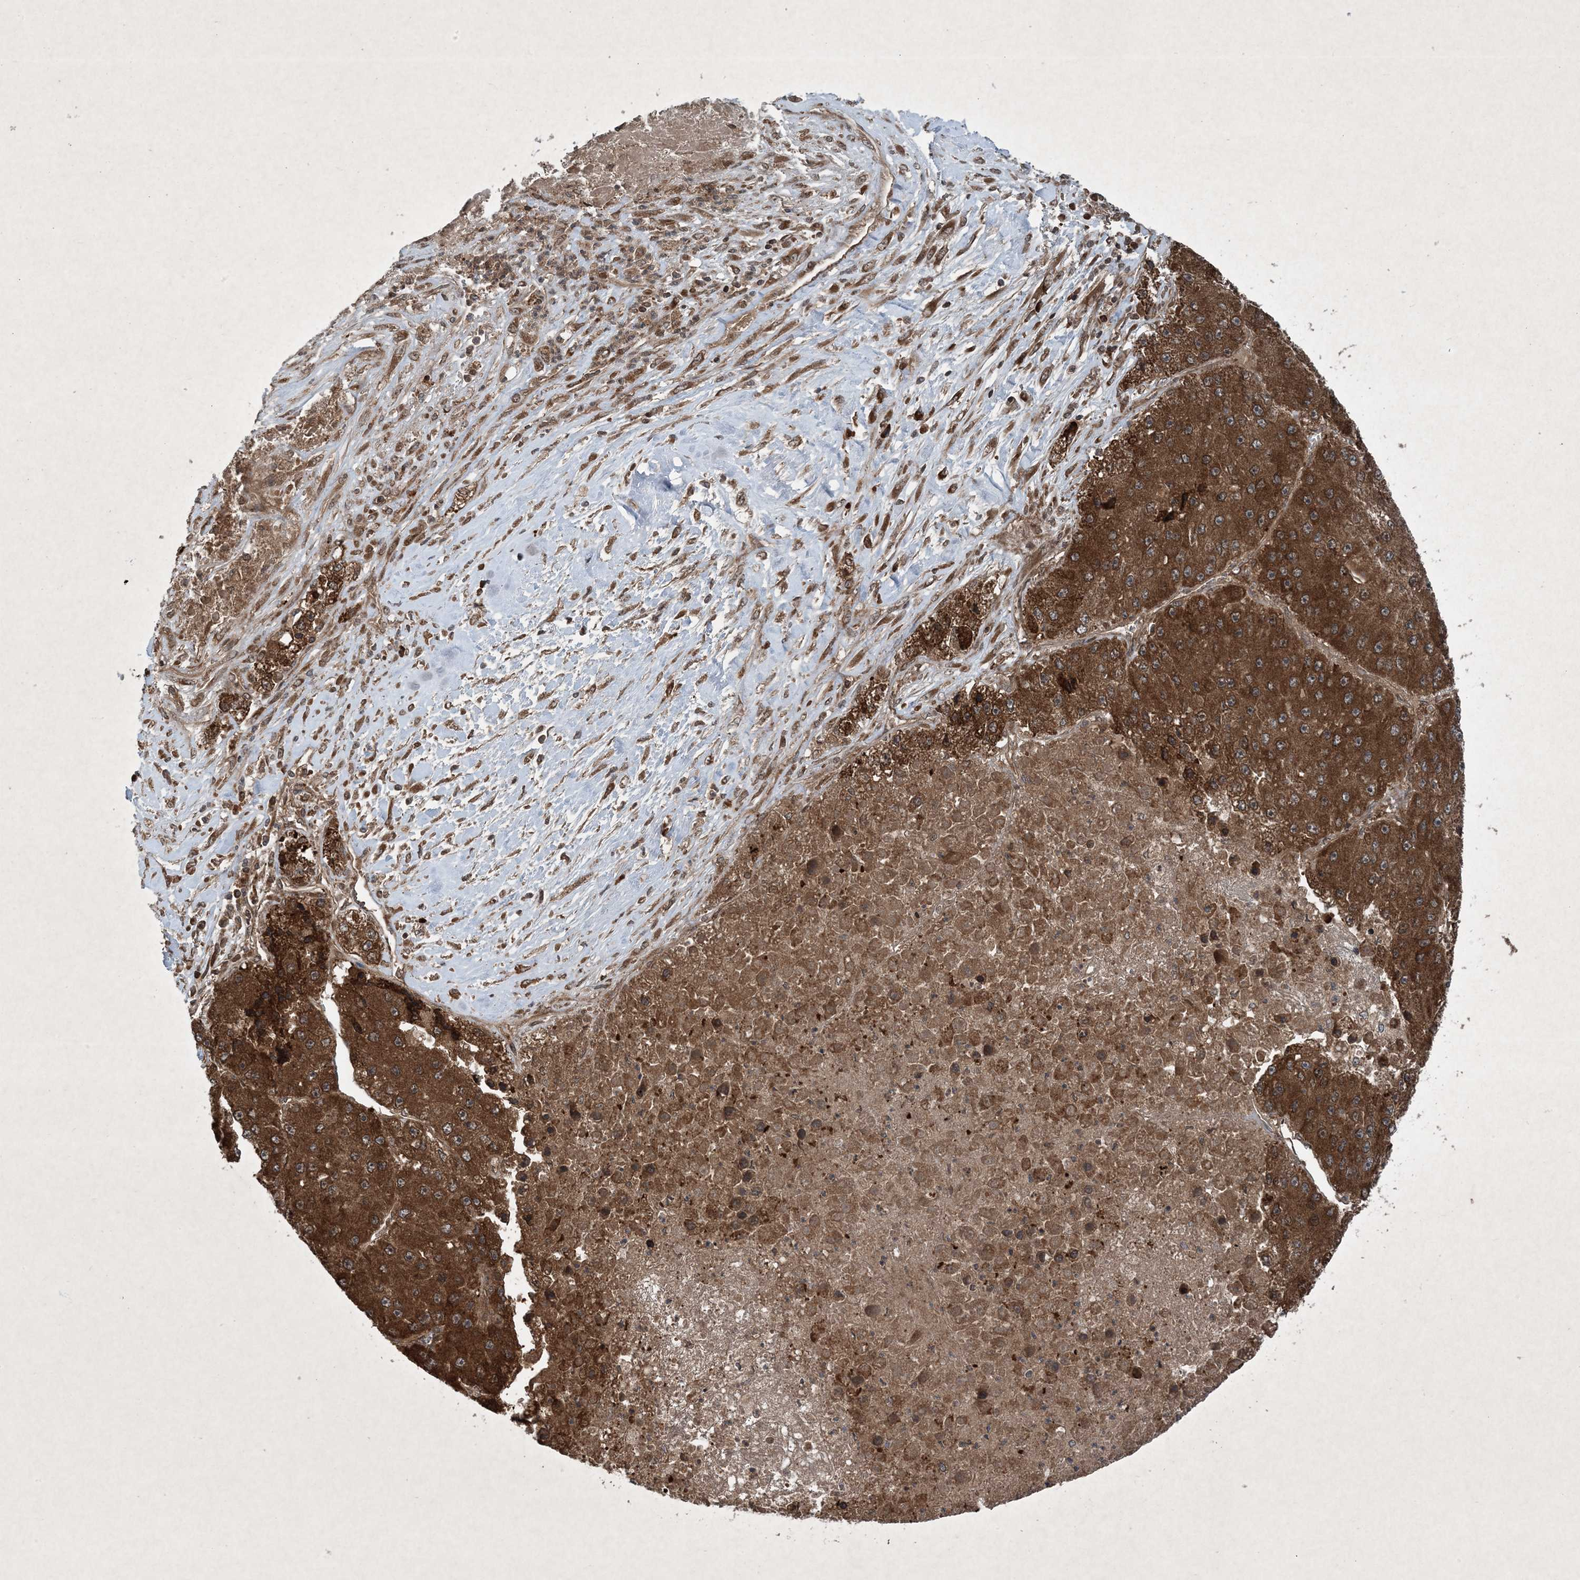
{"staining": {"intensity": "strong", "quantity": ">75%", "location": "cytoplasmic/membranous"}, "tissue": "liver cancer", "cell_type": "Tumor cells", "image_type": "cancer", "snomed": [{"axis": "morphology", "description": "Carcinoma, Hepatocellular, NOS"}, {"axis": "topography", "description": "Liver"}], "caption": "Tumor cells demonstrate high levels of strong cytoplasmic/membranous expression in about >75% of cells in liver hepatocellular carcinoma.", "gene": "GNG5", "patient": {"sex": "female", "age": 73}}